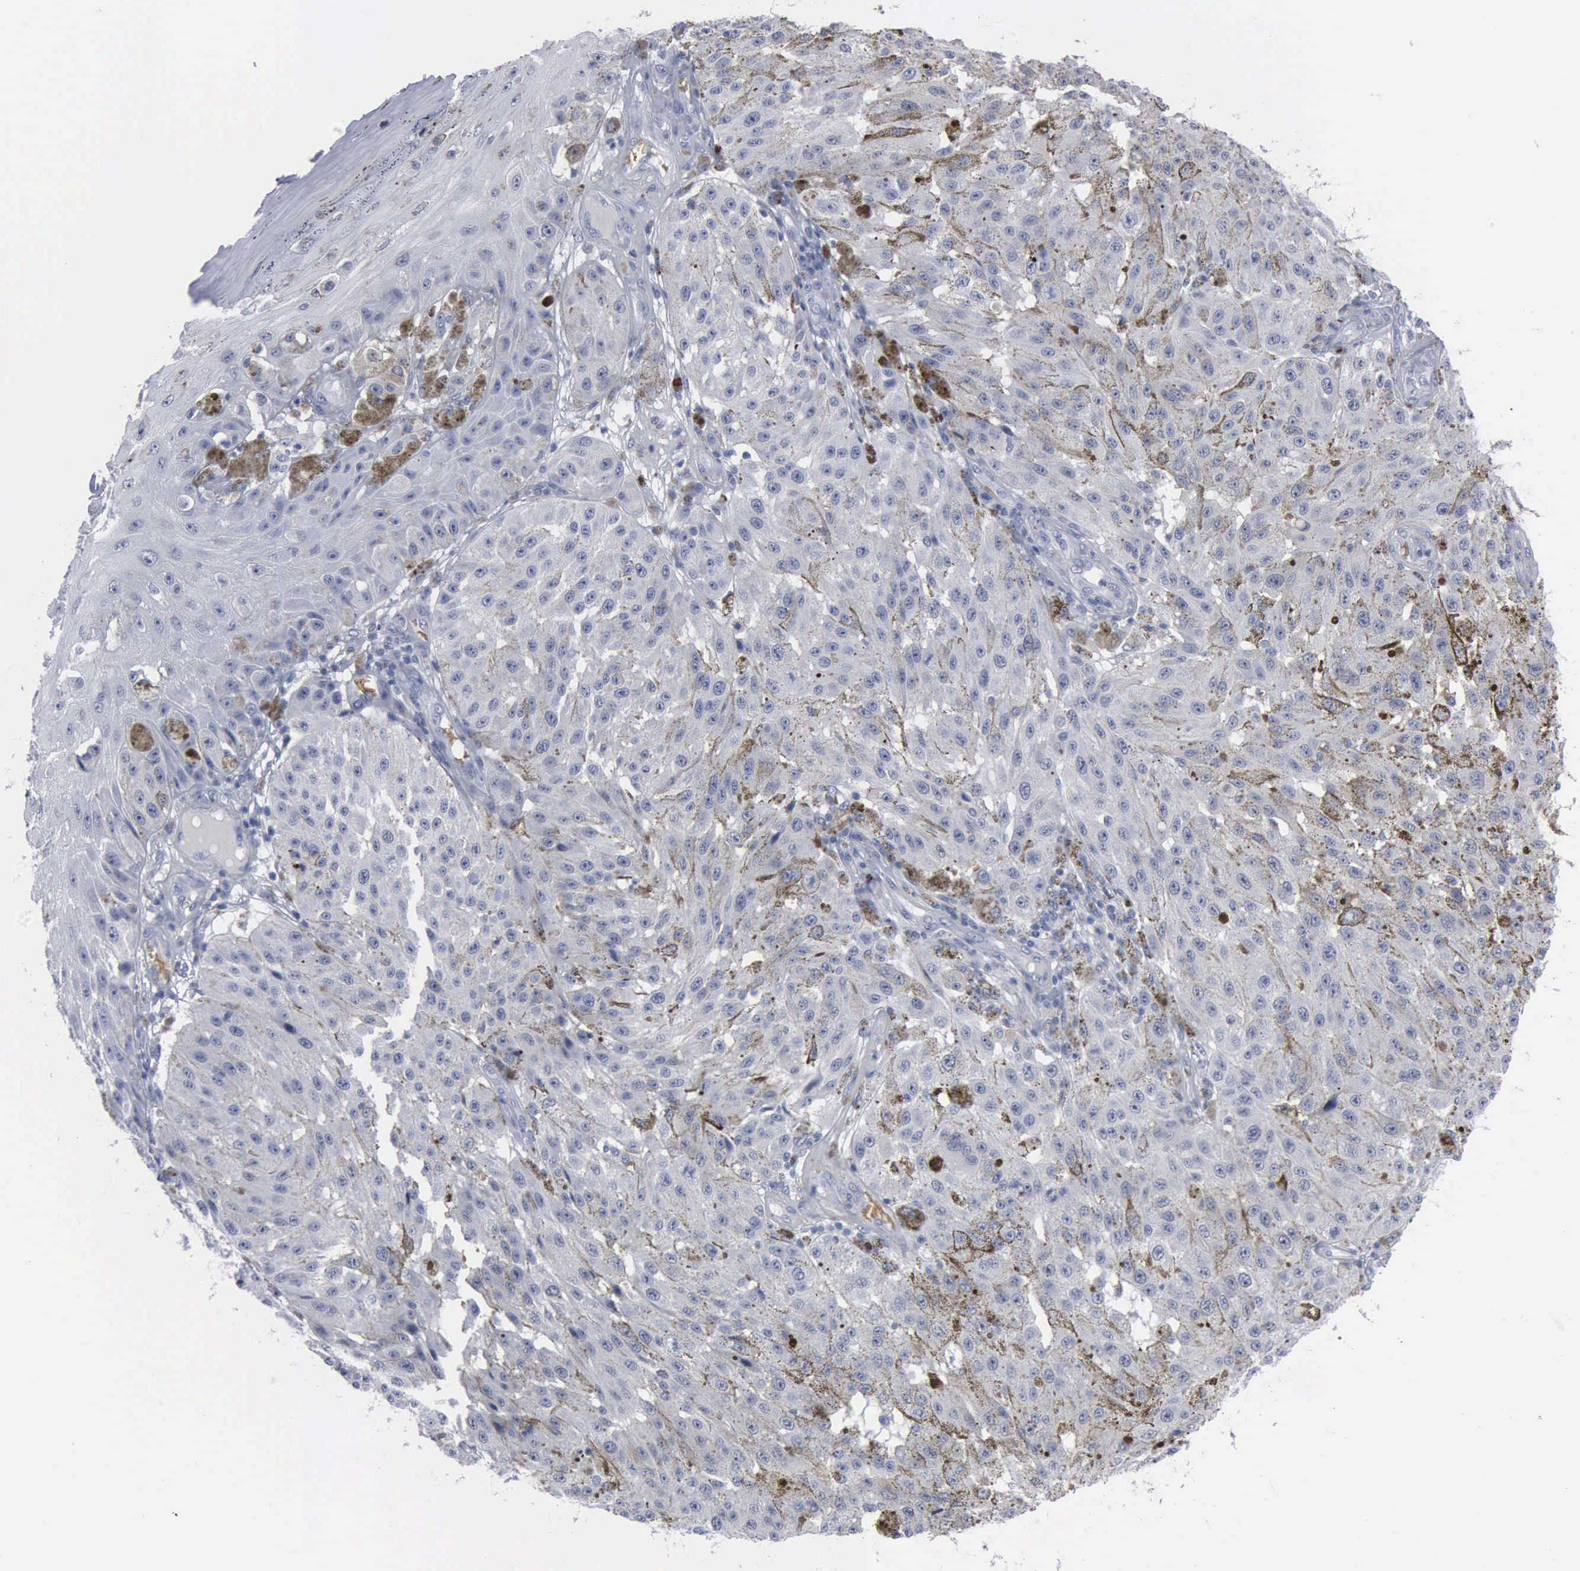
{"staining": {"intensity": "negative", "quantity": "none", "location": "none"}, "tissue": "melanoma", "cell_type": "Tumor cells", "image_type": "cancer", "snomed": [{"axis": "morphology", "description": "Malignant melanoma, NOS"}, {"axis": "topography", "description": "Skin"}], "caption": "Photomicrograph shows no protein staining in tumor cells of melanoma tissue.", "gene": "TGFB1", "patient": {"sex": "female", "age": 64}}